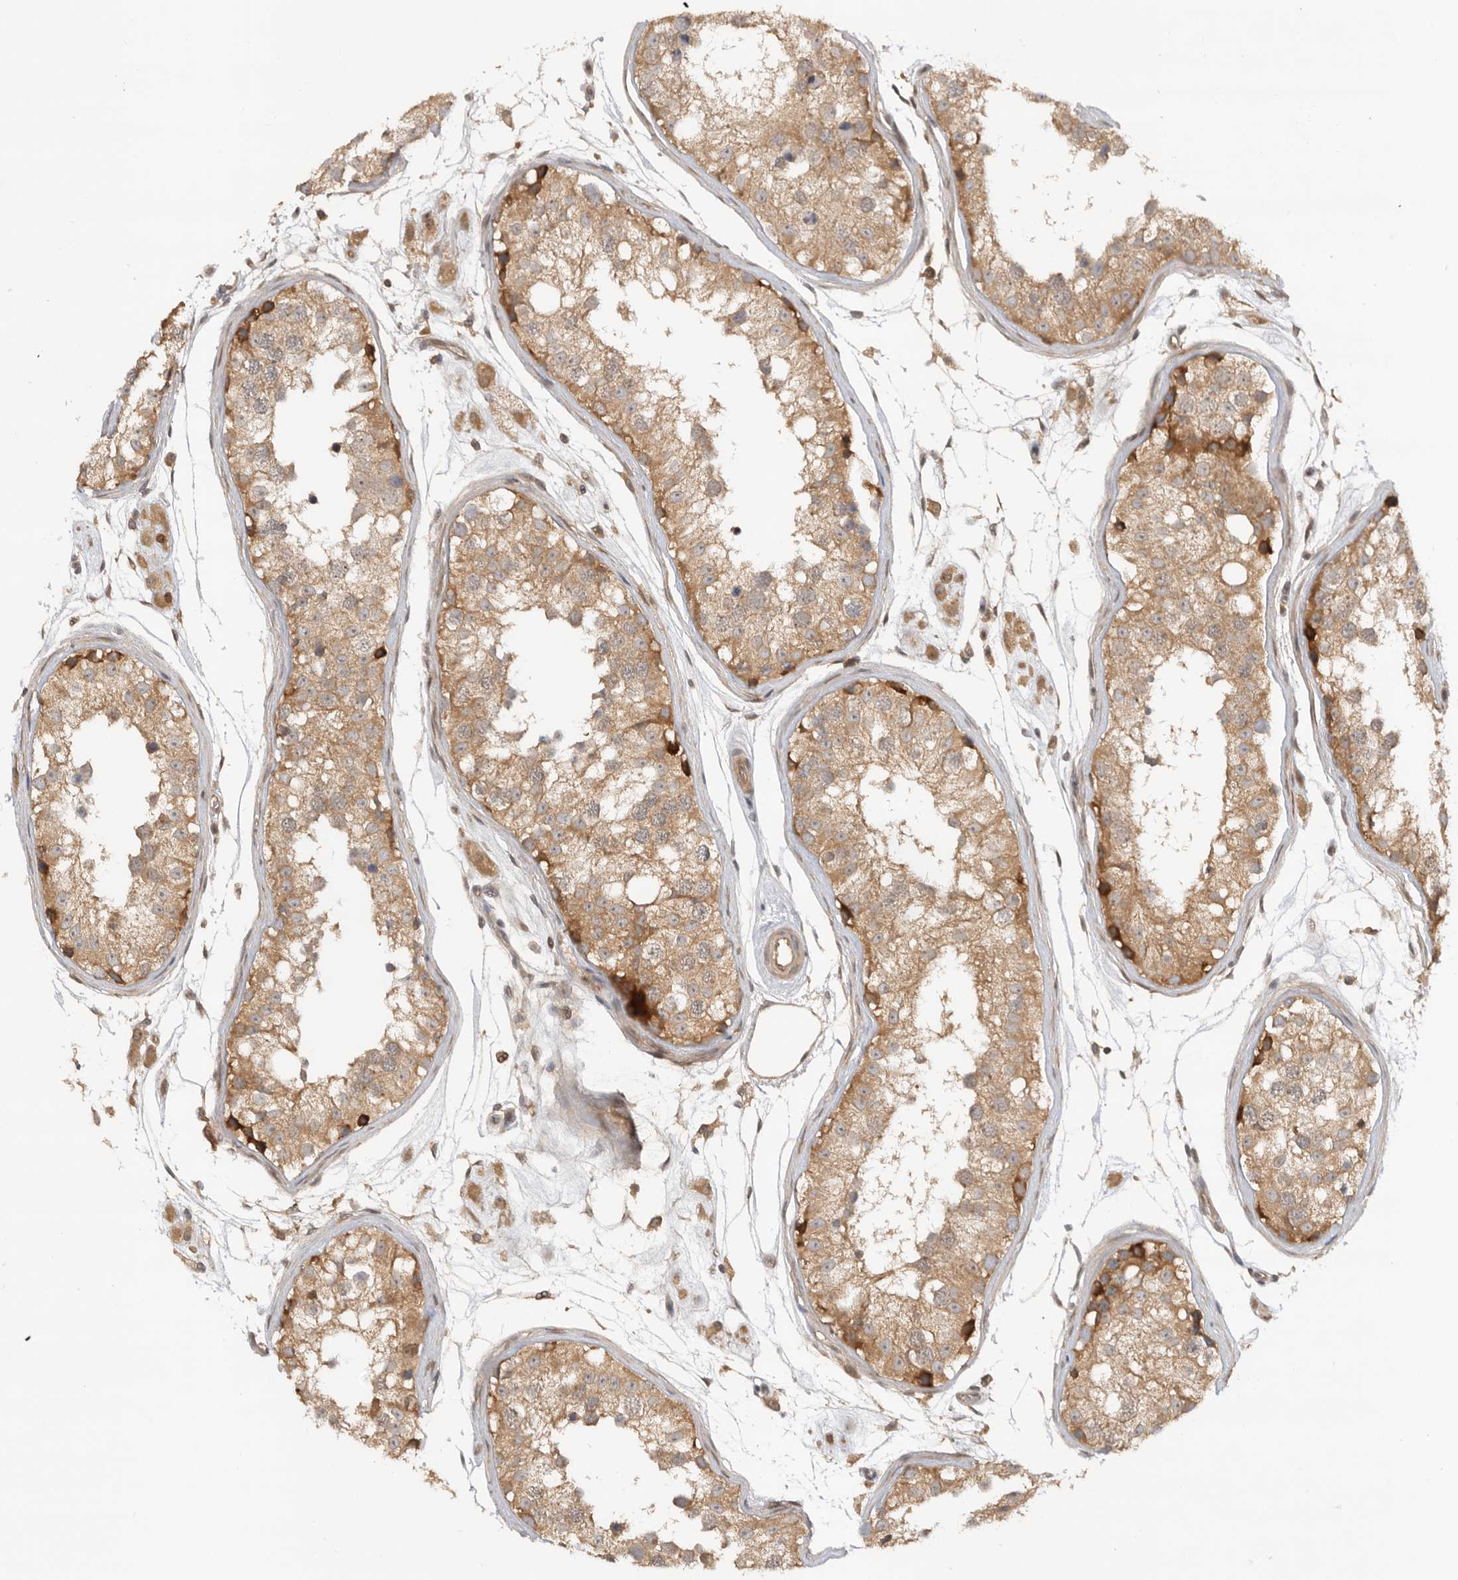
{"staining": {"intensity": "moderate", "quantity": "25%-75%", "location": "cytoplasmic/membranous"}, "tissue": "testis", "cell_type": "Cells in seminiferous ducts", "image_type": "normal", "snomed": [{"axis": "morphology", "description": "Normal tissue, NOS"}, {"axis": "morphology", "description": "Adenocarcinoma, metastatic, NOS"}, {"axis": "topography", "description": "Testis"}], "caption": "Testis stained with a protein marker demonstrates moderate staining in cells in seminiferous ducts.", "gene": "DCAF8", "patient": {"sex": "male", "age": 26}}